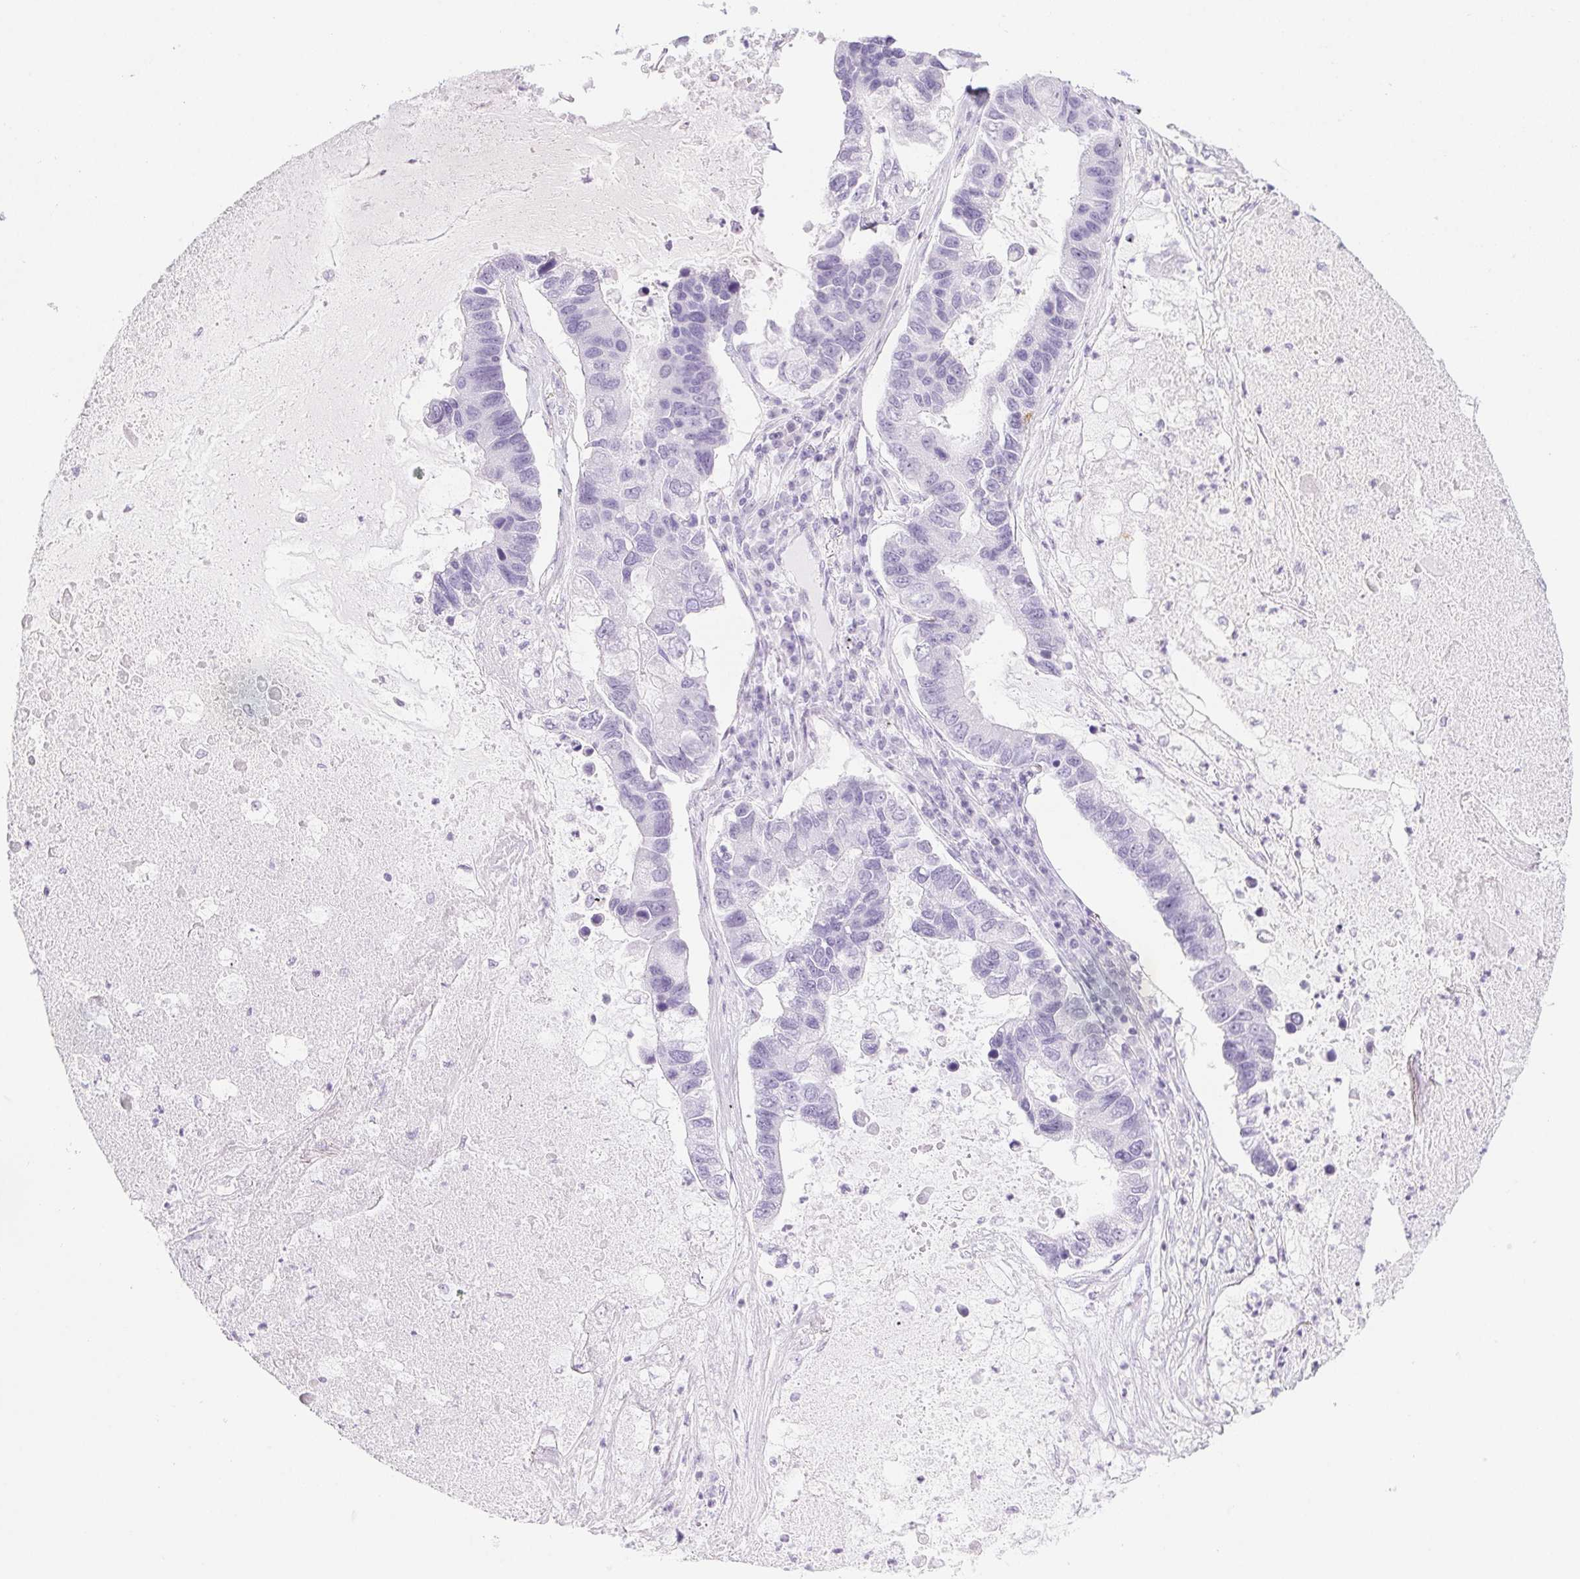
{"staining": {"intensity": "negative", "quantity": "none", "location": "none"}, "tissue": "lung cancer", "cell_type": "Tumor cells", "image_type": "cancer", "snomed": [{"axis": "morphology", "description": "Adenocarcinoma, NOS"}, {"axis": "topography", "description": "Bronchus"}, {"axis": "topography", "description": "Lung"}], "caption": "Tumor cells show no significant protein expression in lung adenocarcinoma.", "gene": "PI3", "patient": {"sex": "female", "age": 51}}